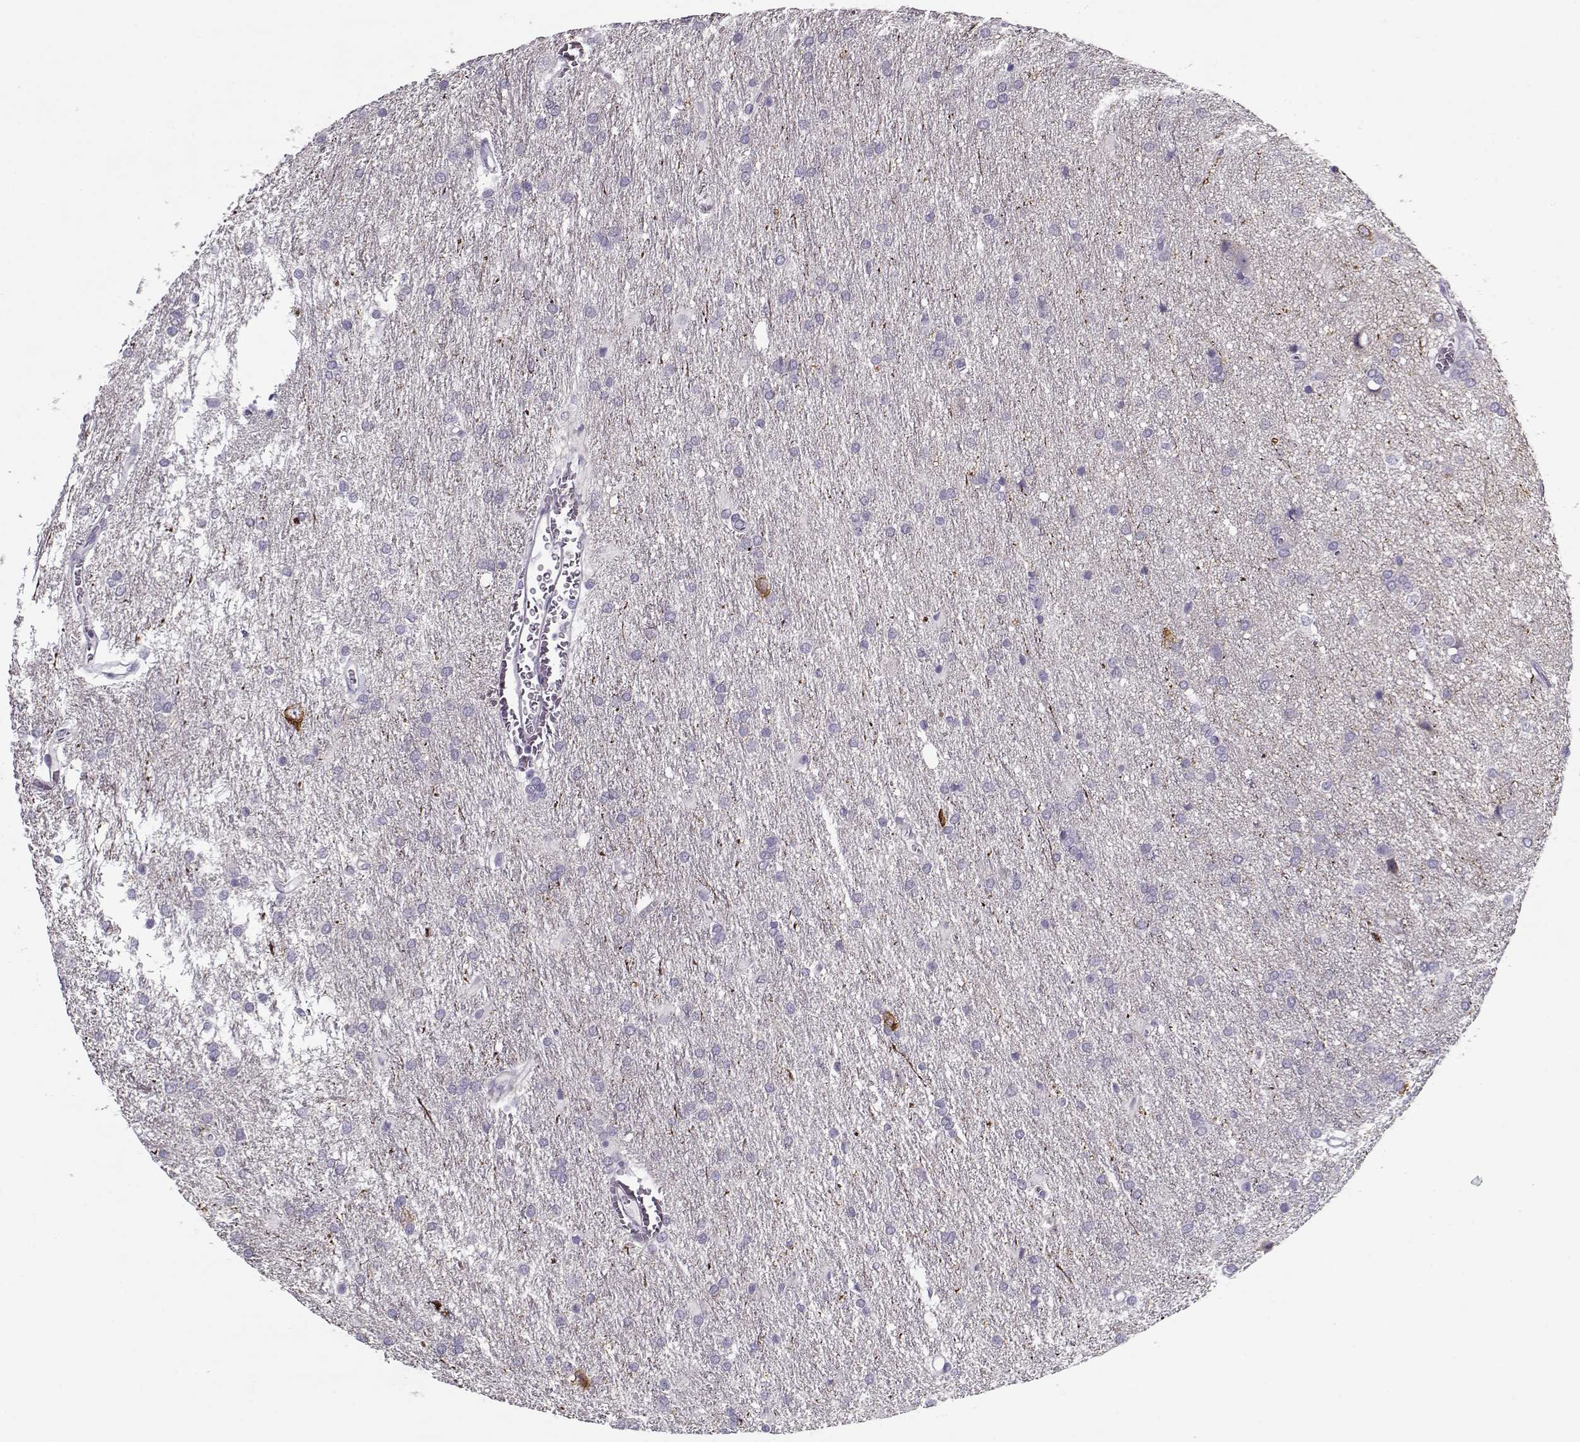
{"staining": {"intensity": "negative", "quantity": "none", "location": "none"}, "tissue": "glioma", "cell_type": "Tumor cells", "image_type": "cancer", "snomed": [{"axis": "morphology", "description": "Glioma, malignant, Low grade"}, {"axis": "topography", "description": "Brain"}], "caption": "This is an IHC histopathology image of low-grade glioma (malignant). There is no expression in tumor cells.", "gene": "CCDC136", "patient": {"sex": "female", "age": 32}}